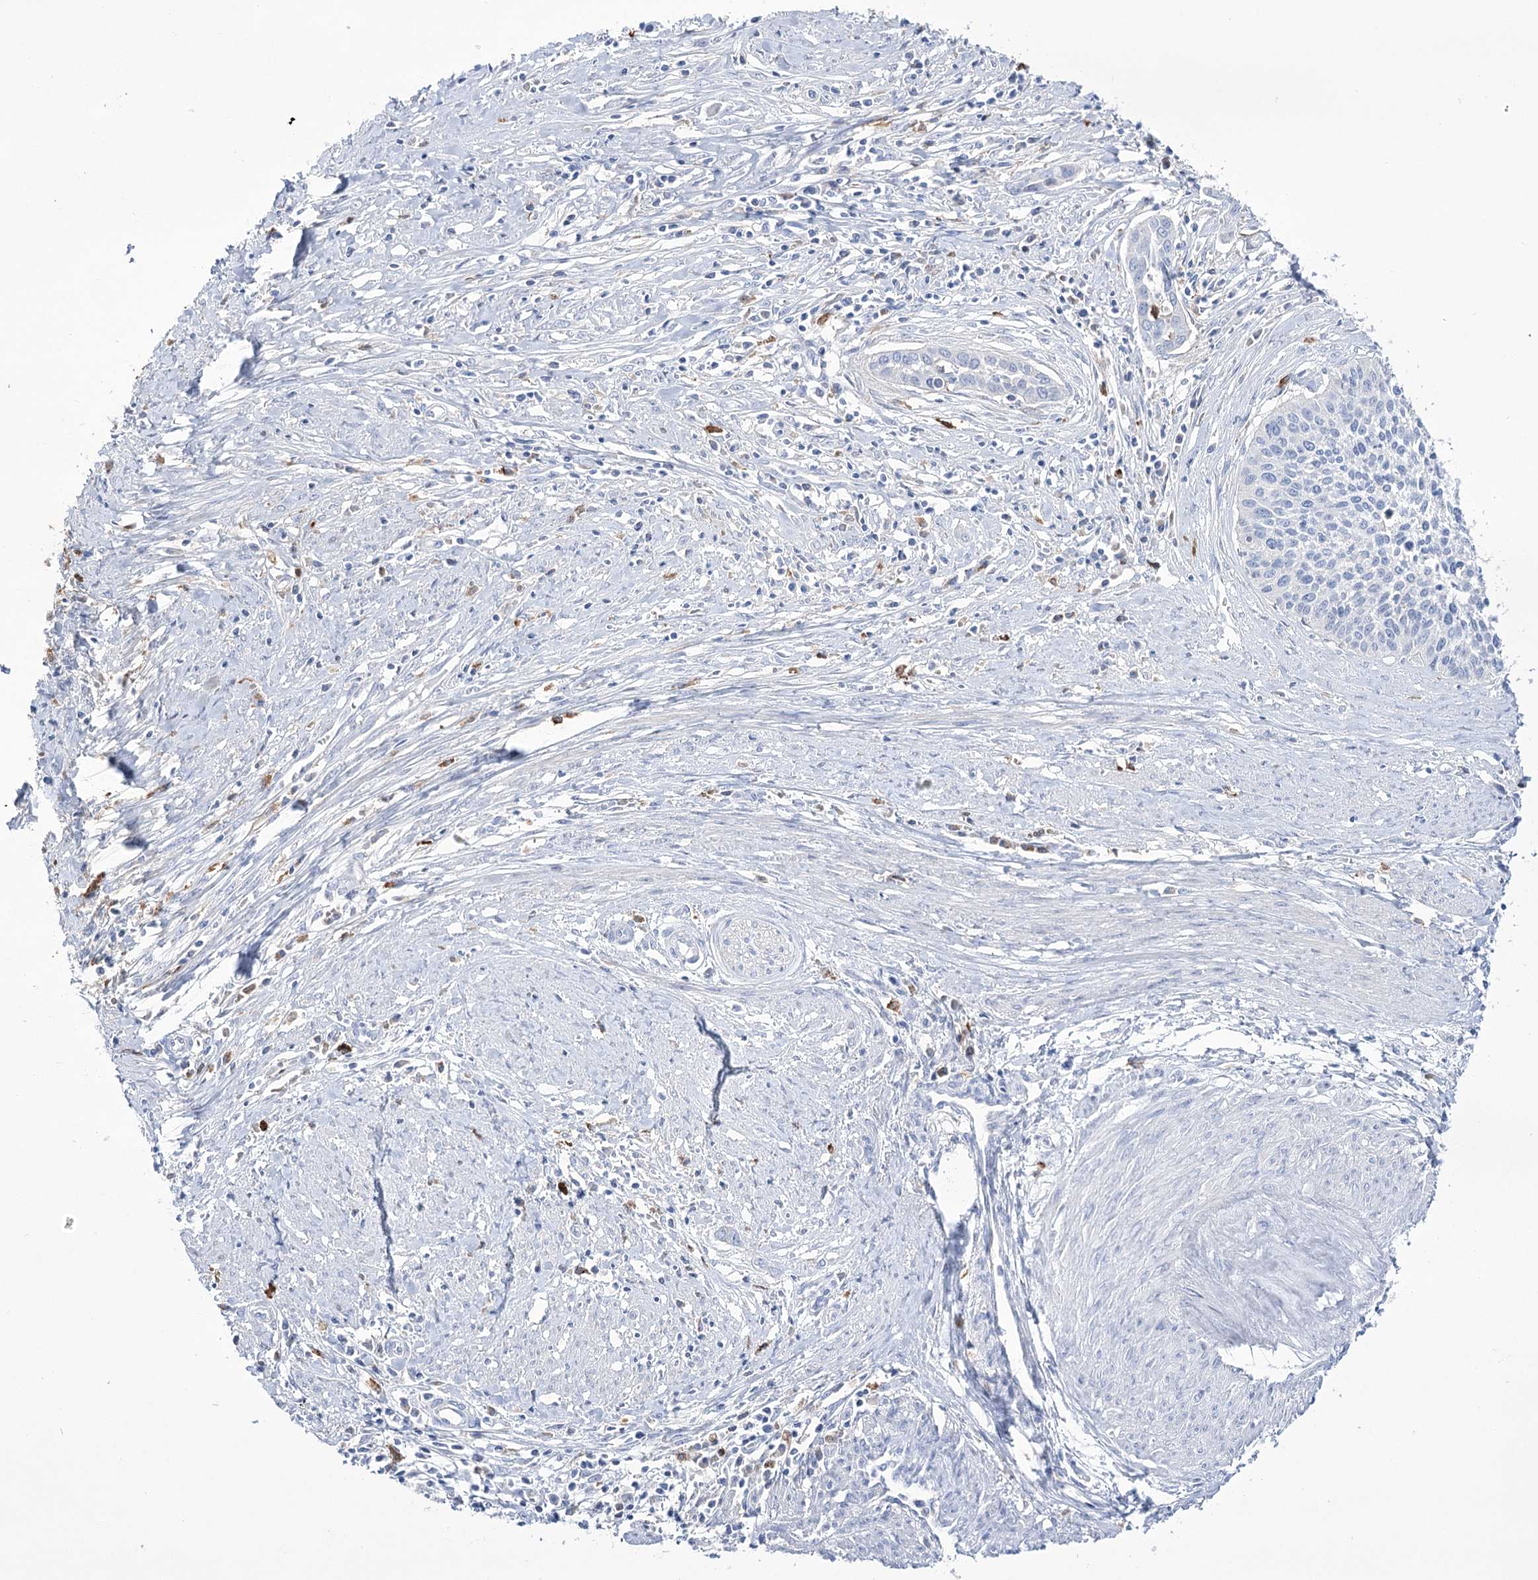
{"staining": {"intensity": "negative", "quantity": "none", "location": "none"}, "tissue": "cervical cancer", "cell_type": "Tumor cells", "image_type": "cancer", "snomed": [{"axis": "morphology", "description": "Squamous cell carcinoma, NOS"}, {"axis": "topography", "description": "Cervix"}], "caption": "There is no significant staining in tumor cells of squamous cell carcinoma (cervical).", "gene": "ZNF622", "patient": {"sex": "female", "age": 34}}